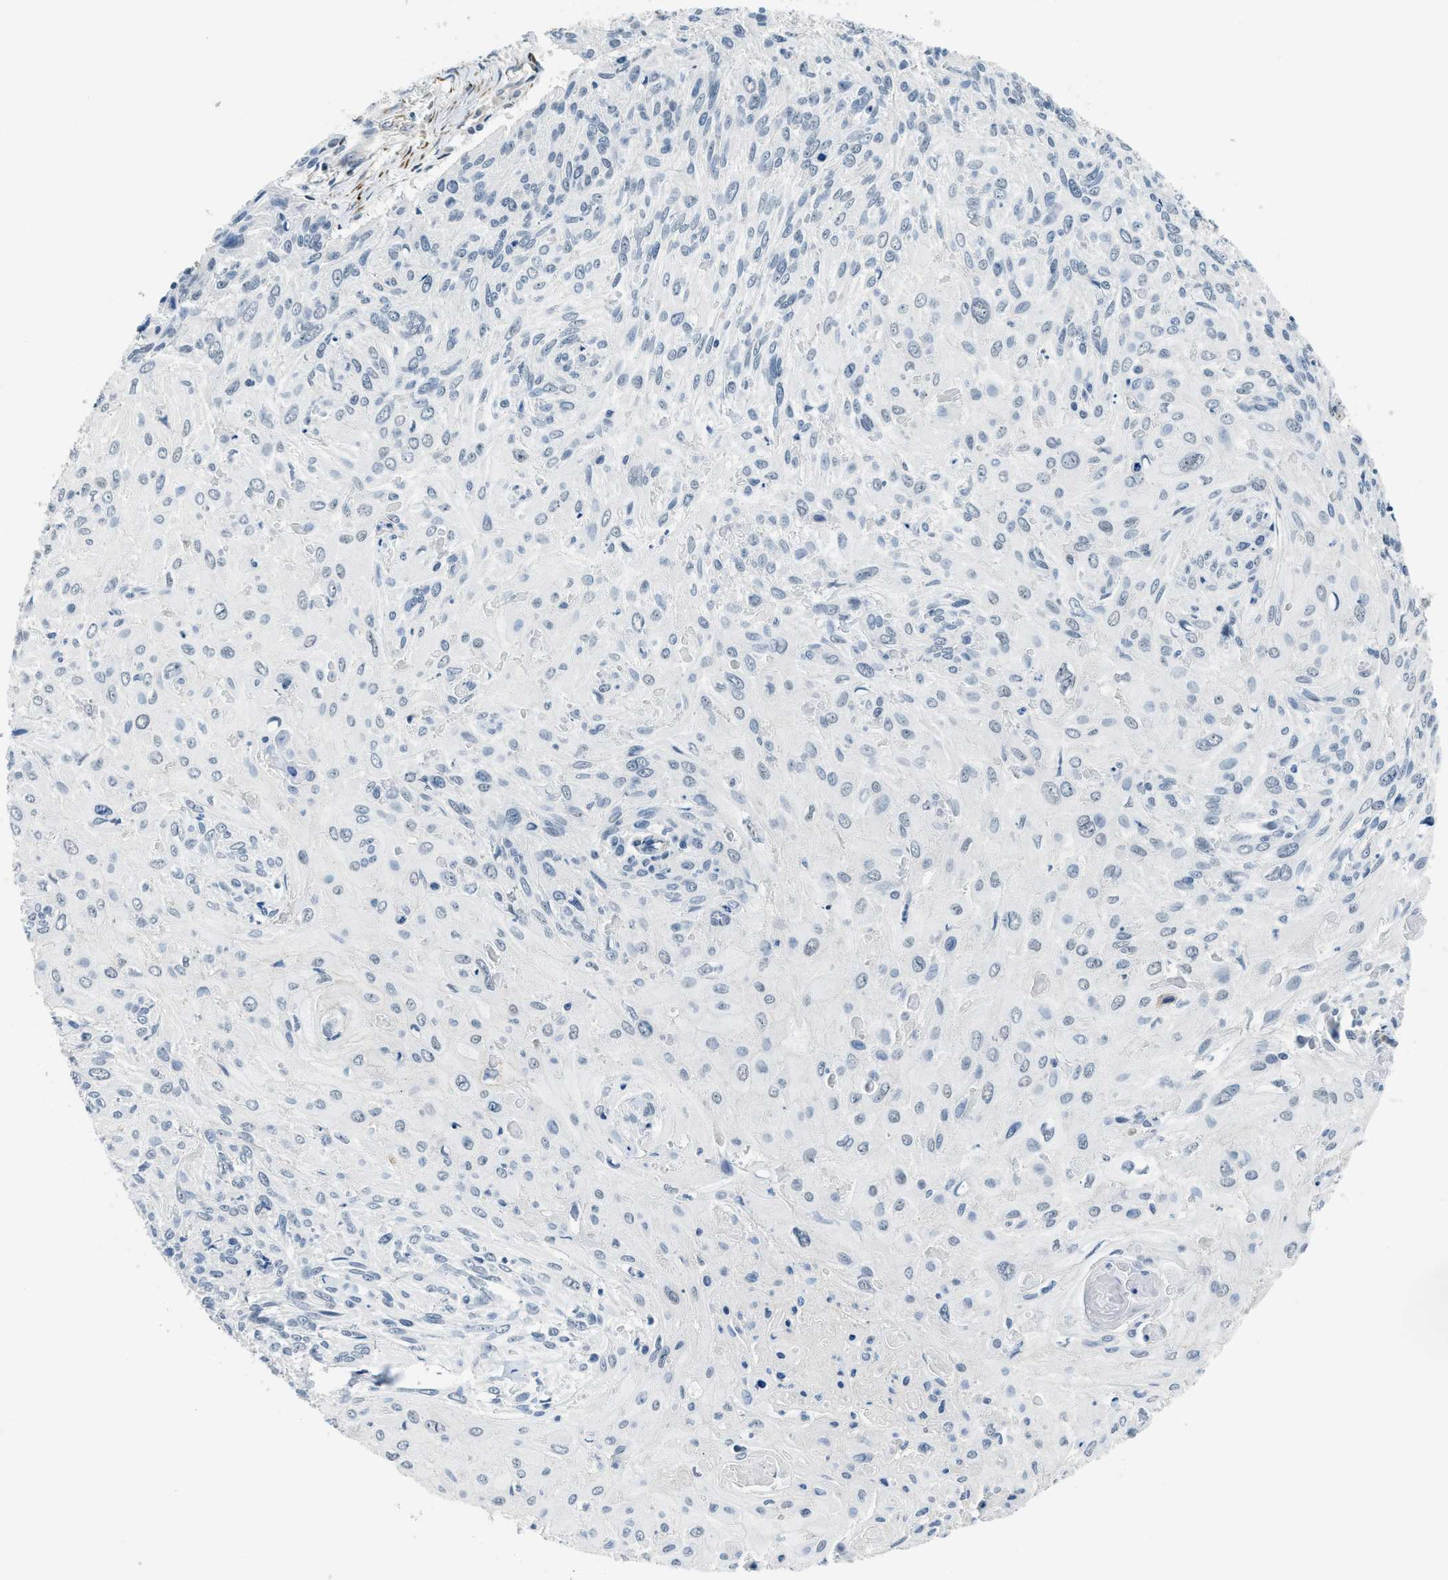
{"staining": {"intensity": "negative", "quantity": "none", "location": "none"}, "tissue": "cervical cancer", "cell_type": "Tumor cells", "image_type": "cancer", "snomed": [{"axis": "morphology", "description": "Squamous cell carcinoma, NOS"}, {"axis": "topography", "description": "Cervix"}], "caption": "The IHC histopathology image has no significant positivity in tumor cells of cervical cancer (squamous cell carcinoma) tissue.", "gene": "TMEM154", "patient": {"sex": "female", "age": 51}}